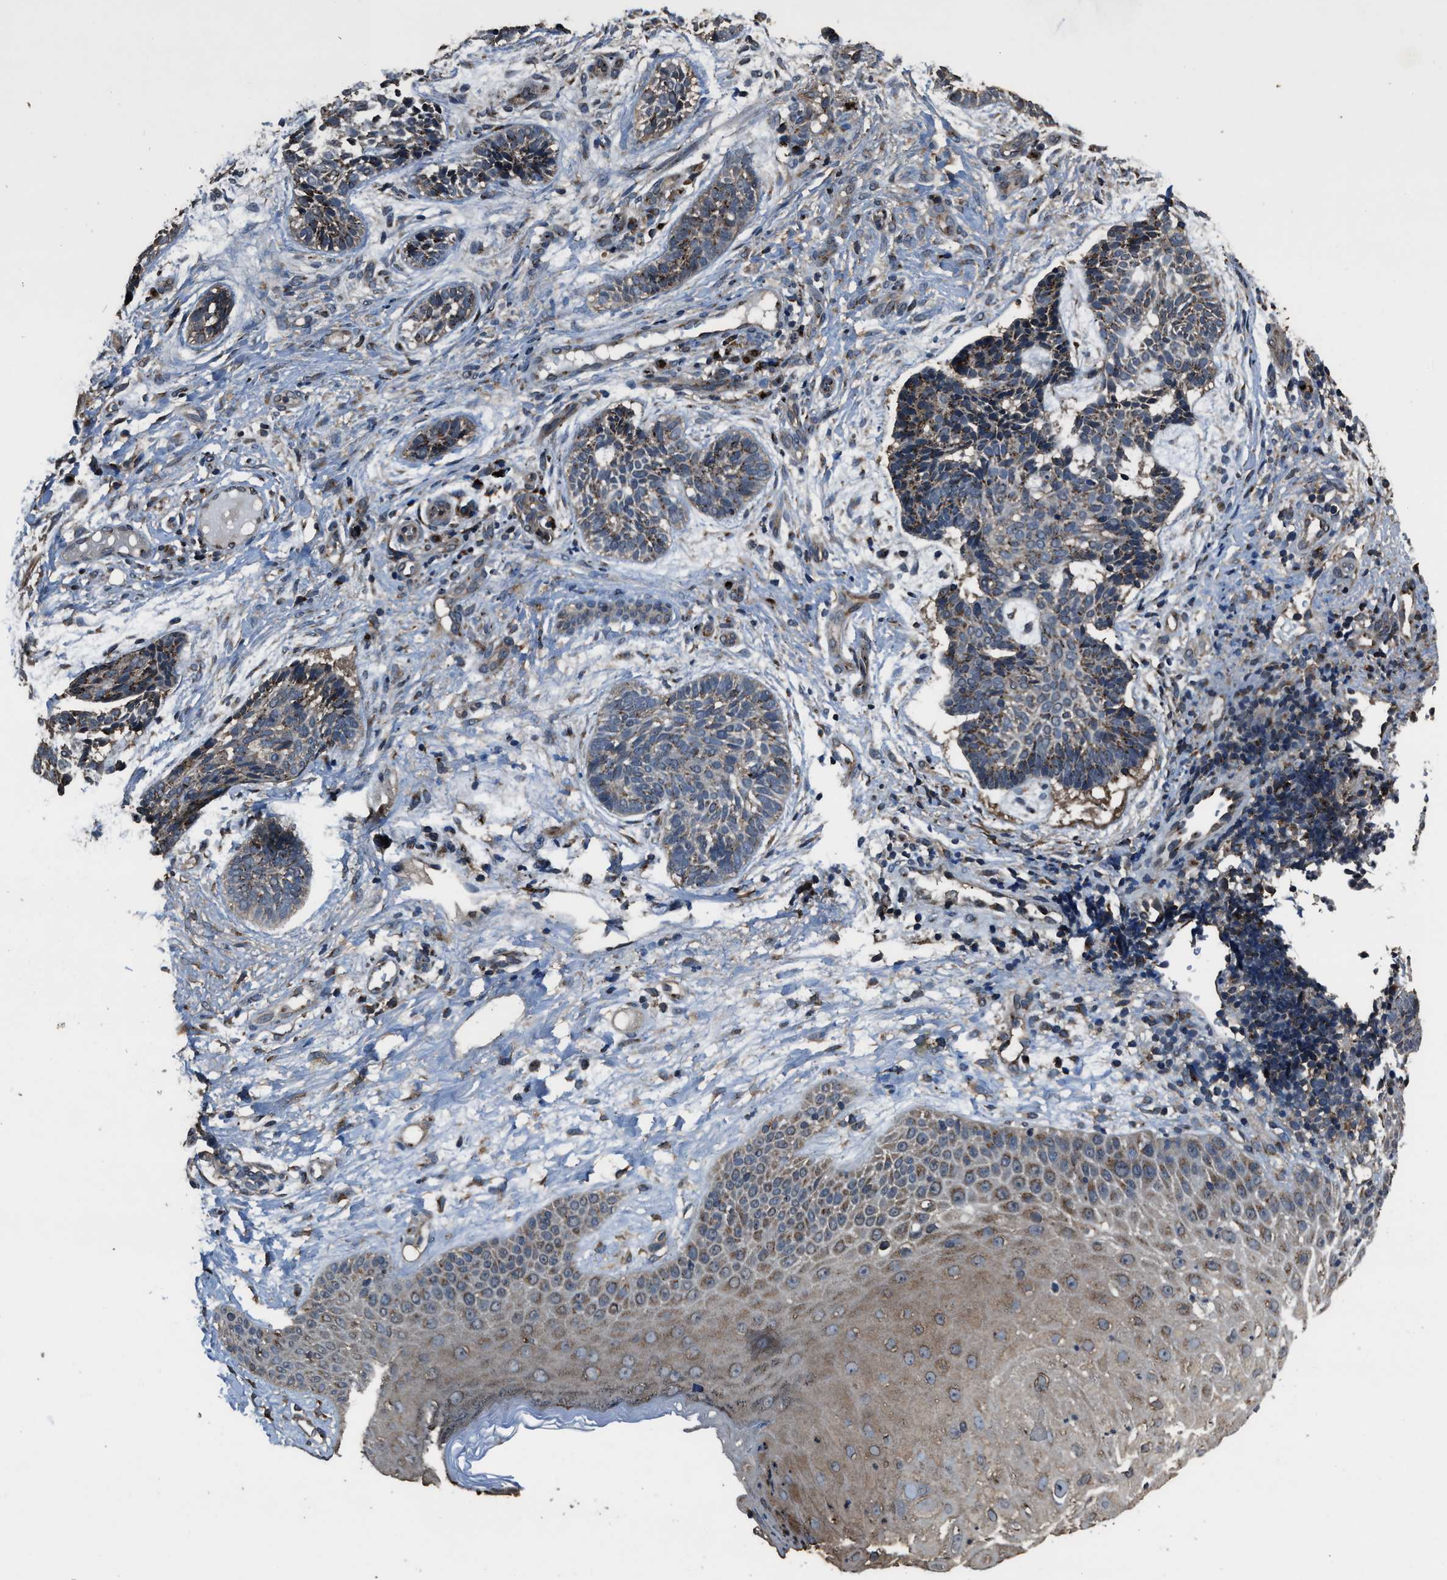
{"staining": {"intensity": "weak", "quantity": "<25%", "location": "cytoplasmic/membranous"}, "tissue": "skin cancer", "cell_type": "Tumor cells", "image_type": "cancer", "snomed": [{"axis": "morphology", "description": "Normal tissue, NOS"}, {"axis": "morphology", "description": "Basal cell carcinoma"}, {"axis": "topography", "description": "Skin"}], "caption": "Immunohistochemical staining of human skin basal cell carcinoma reveals no significant positivity in tumor cells.", "gene": "SLC38A10", "patient": {"sex": "male", "age": 63}}